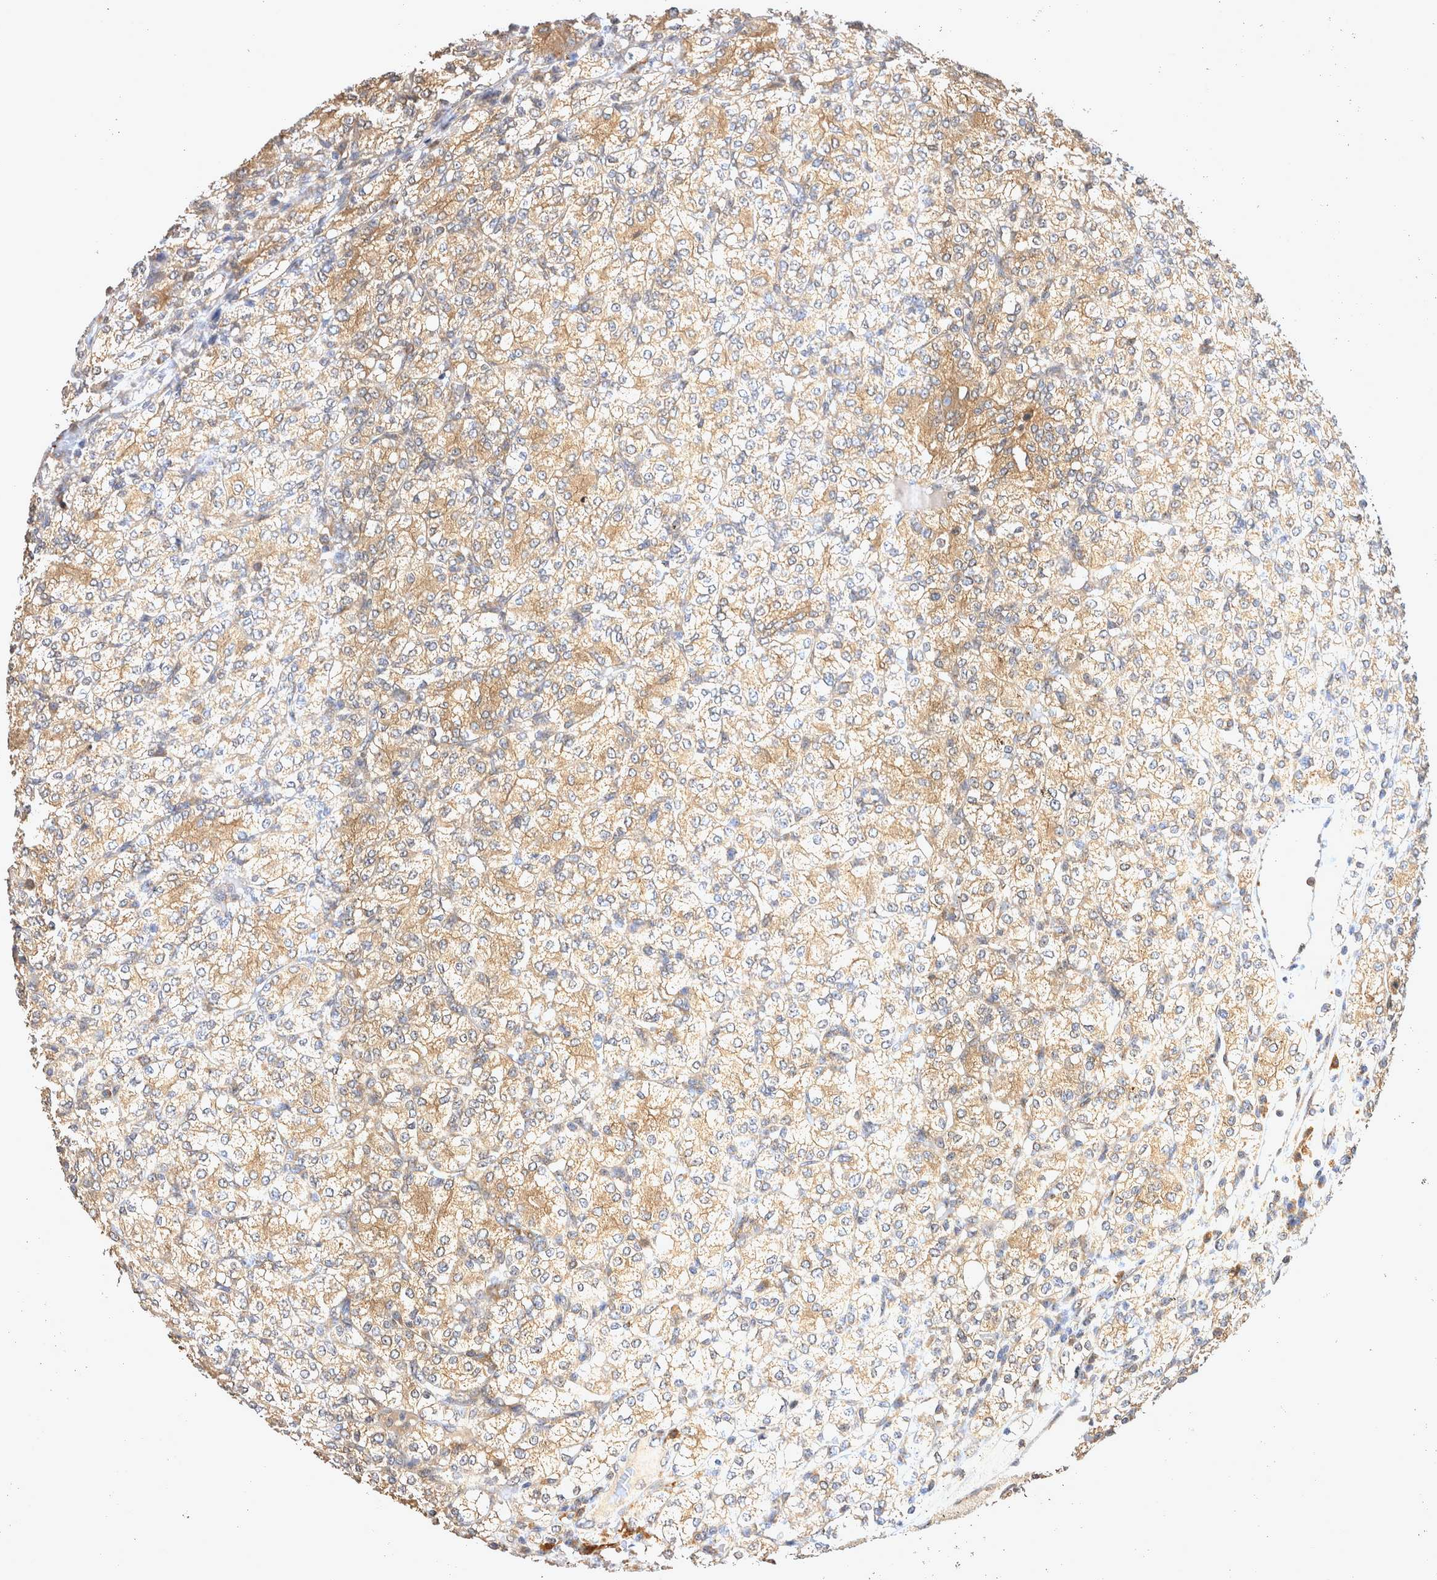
{"staining": {"intensity": "moderate", "quantity": "25%-75%", "location": "cytoplasmic/membranous"}, "tissue": "renal cancer", "cell_type": "Tumor cells", "image_type": "cancer", "snomed": [{"axis": "morphology", "description": "Adenocarcinoma, NOS"}, {"axis": "topography", "description": "Kidney"}], "caption": "This histopathology image shows IHC staining of renal adenocarcinoma, with medium moderate cytoplasmic/membranous expression in approximately 25%-75% of tumor cells.", "gene": "ATXN2", "patient": {"sex": "male", "age": 77}}